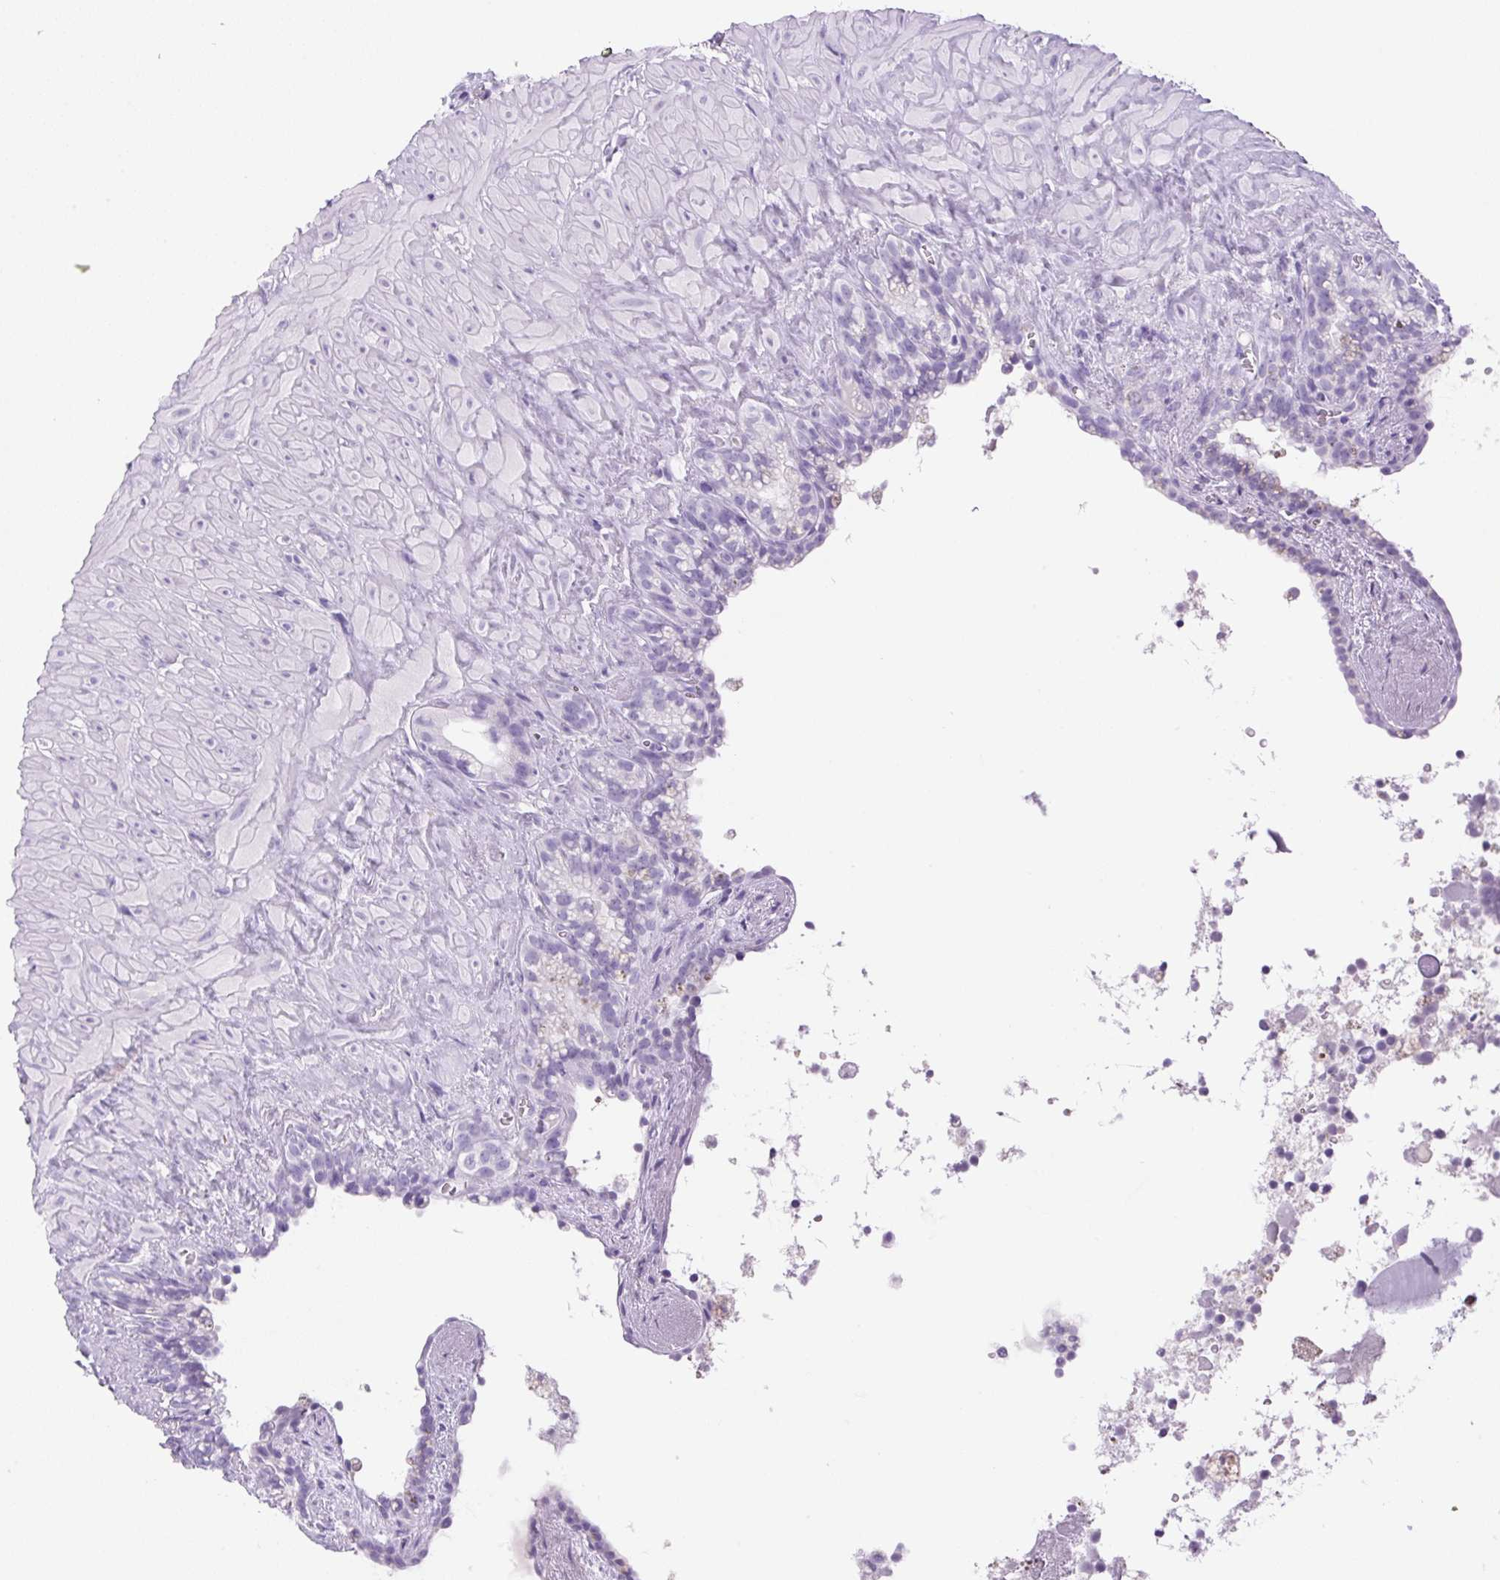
{"staining": {"intensity": "negative", "quantity": "none", "location": "none"}, "tissue": "seminal vesicle", "cell_type": "Glandular cells", "image_type": "normal", "snomed": [{"axis": "morphology", "description": "Normal tissue, NOS"}, {"axis": "topography", "description": "Seminal veicle"}], "caption": "High magnification brightfield microscopy of unremarkable seminal vesicle stained with DAB (3,3'-diaminobenzidine) (brown) and counterstained with hematoxylin (blue): glandular cells show no significant positivity. (DAB immunohistochemistry visualized using brightfield microscopy, high magnification).", "gene": "PRRT1", "patient": {"sex": "male", "age": 76}}